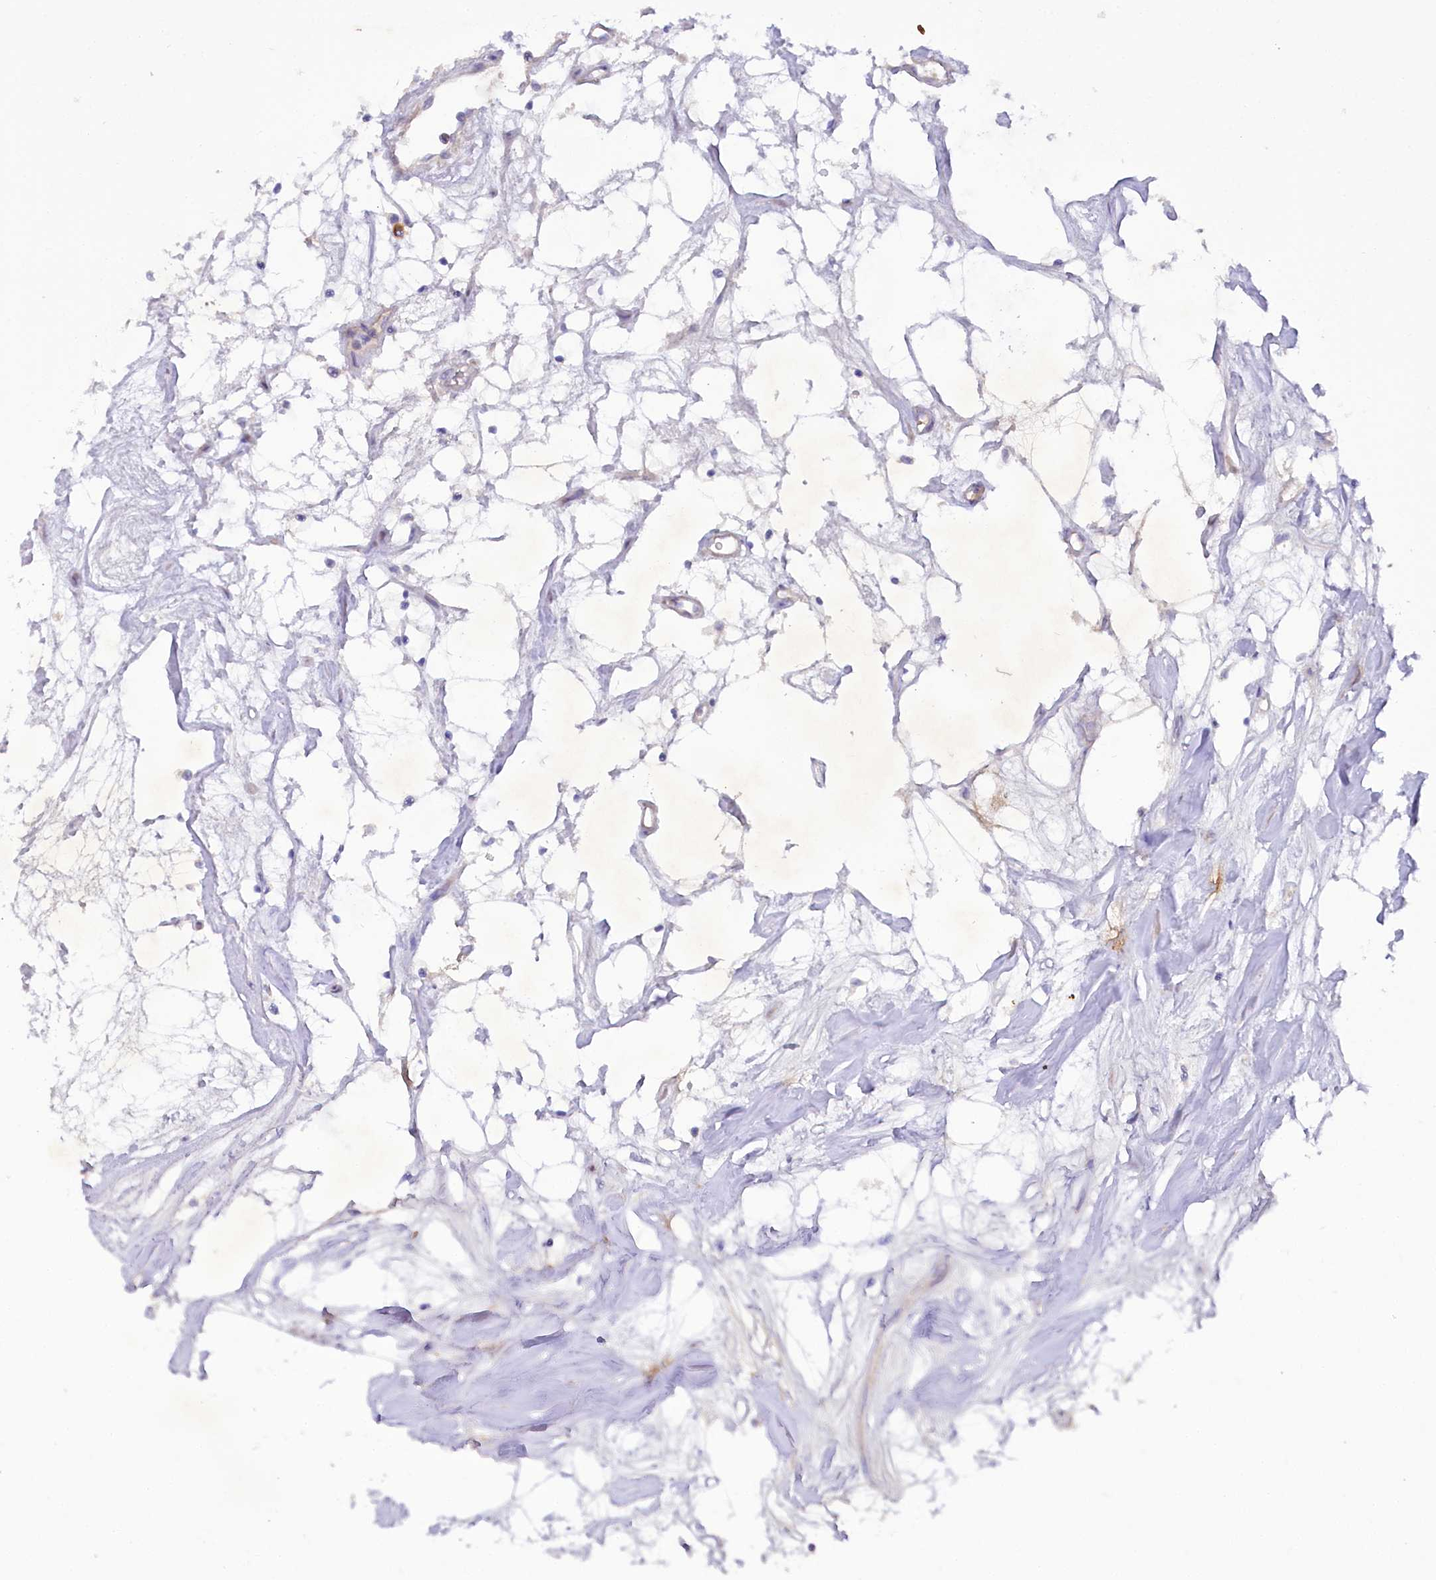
{"staining": {"intensity": "negative", "quantity": "none", "location": "none"}, "tissue": "renal cancer", "cell_type": "Tumor cells", "image_type": "cancer", "snomed": [{"axis": "morphology", "description": "Adenocarcinoma, NOS"}, {"axis": "topography", "description": "Kidney"}], "caption": "Immunohistochemistry histopathology image of renal adenocarcinoma stained for a protein (brown), which demonstrates no expression in tumor cells.", "gene": "FAM111B", "patient": {"sex": "female", "age": 69}}